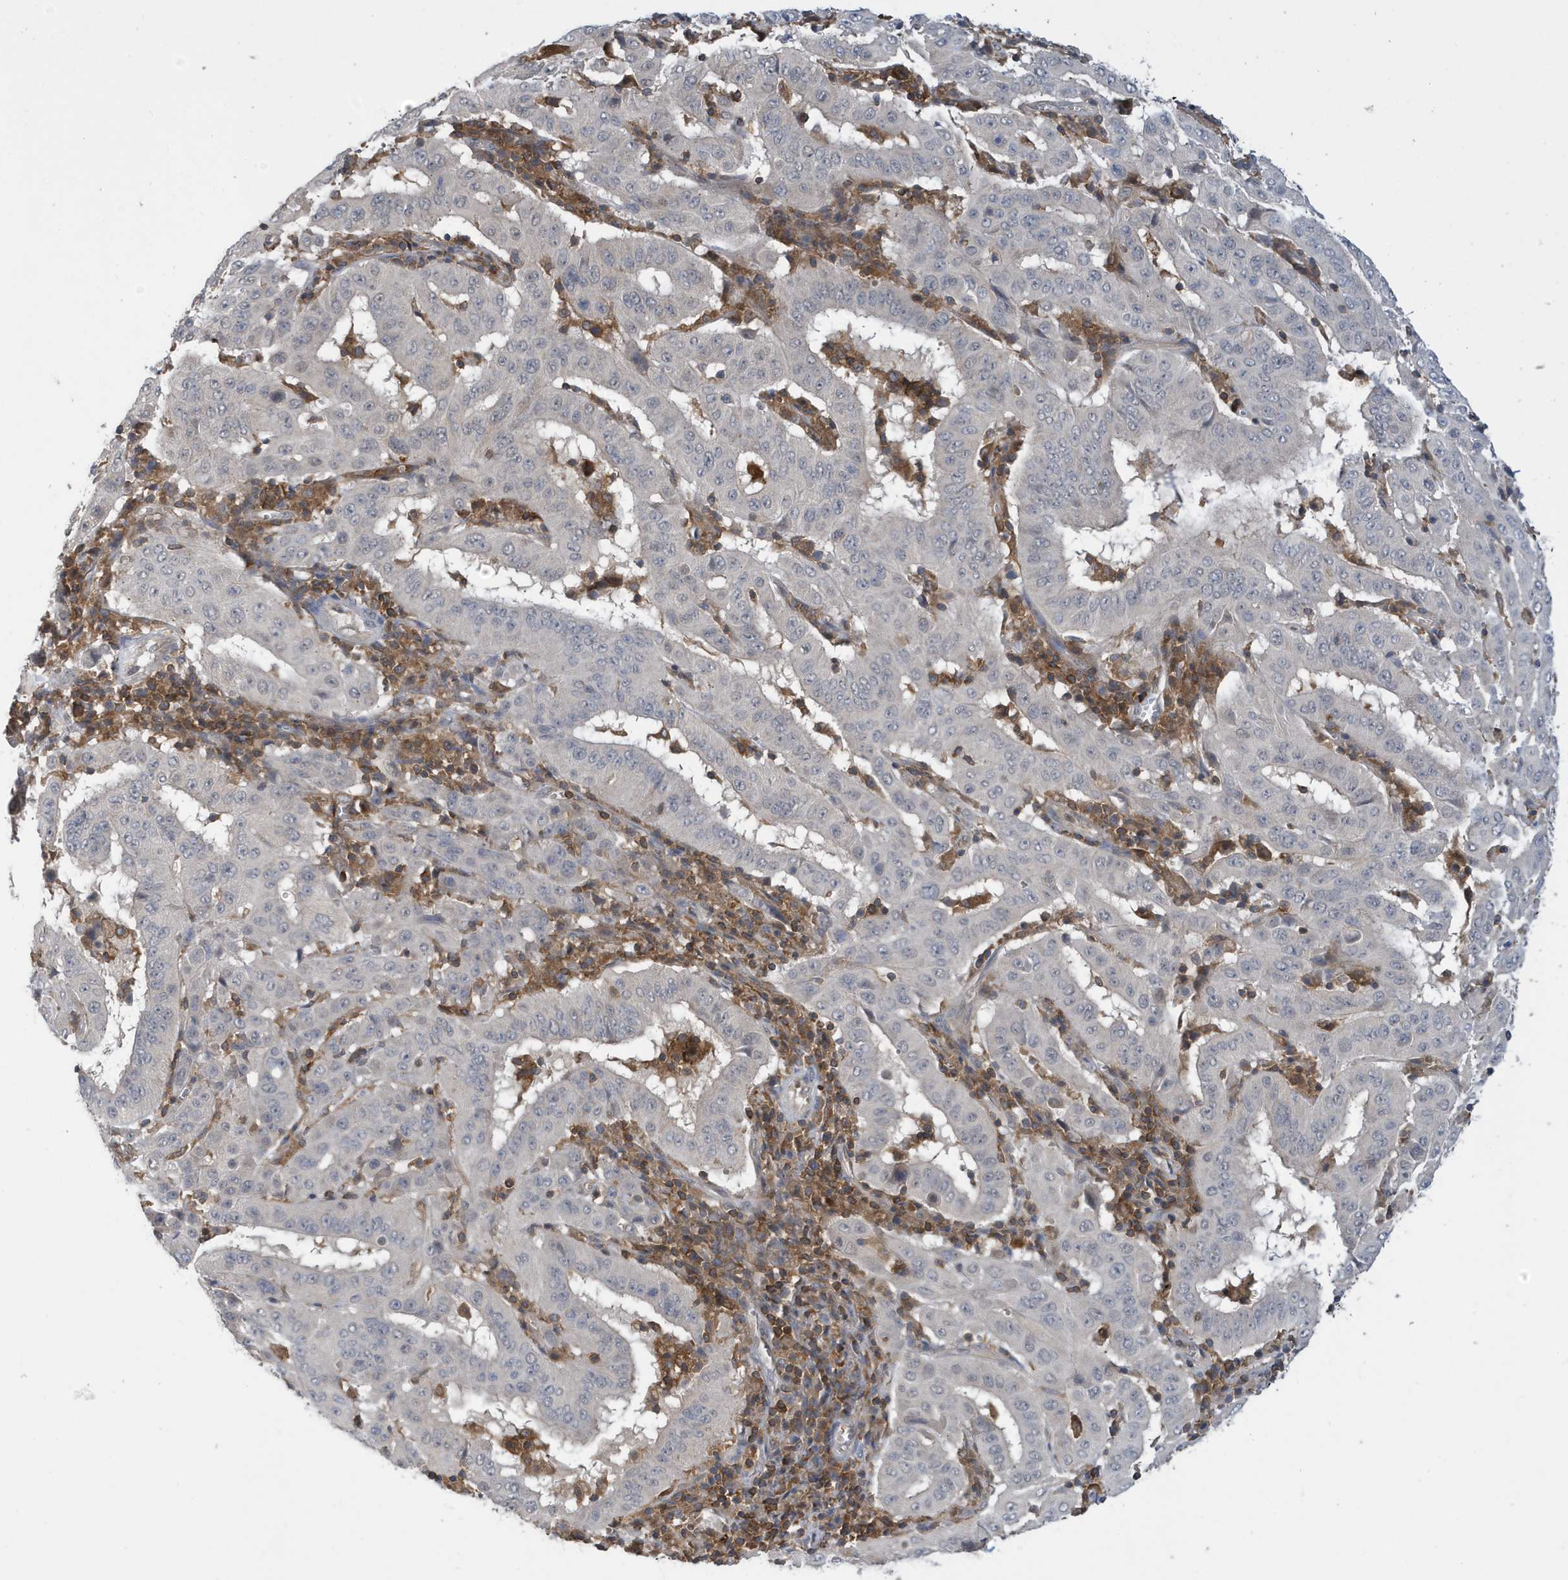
{"staining": {"intensity": "negative", "quantity": "none", "location": "none"}, "tissue": "pancreatic cancer", "cell_type": "Tumor cells", "image_type": "cancer", "snomed": [{"axis": "morphology", "description": "Adenocarcinoma, NOS"}, {"axis": "topography", "description": "Pancreas"}], "caption": "The photomicrograph reveals no staining of tumor cells in pancreatic cancer (adenocarcinoma).", "gene": "NSUN3", "patient": {"sex": "male", "age": 63}}